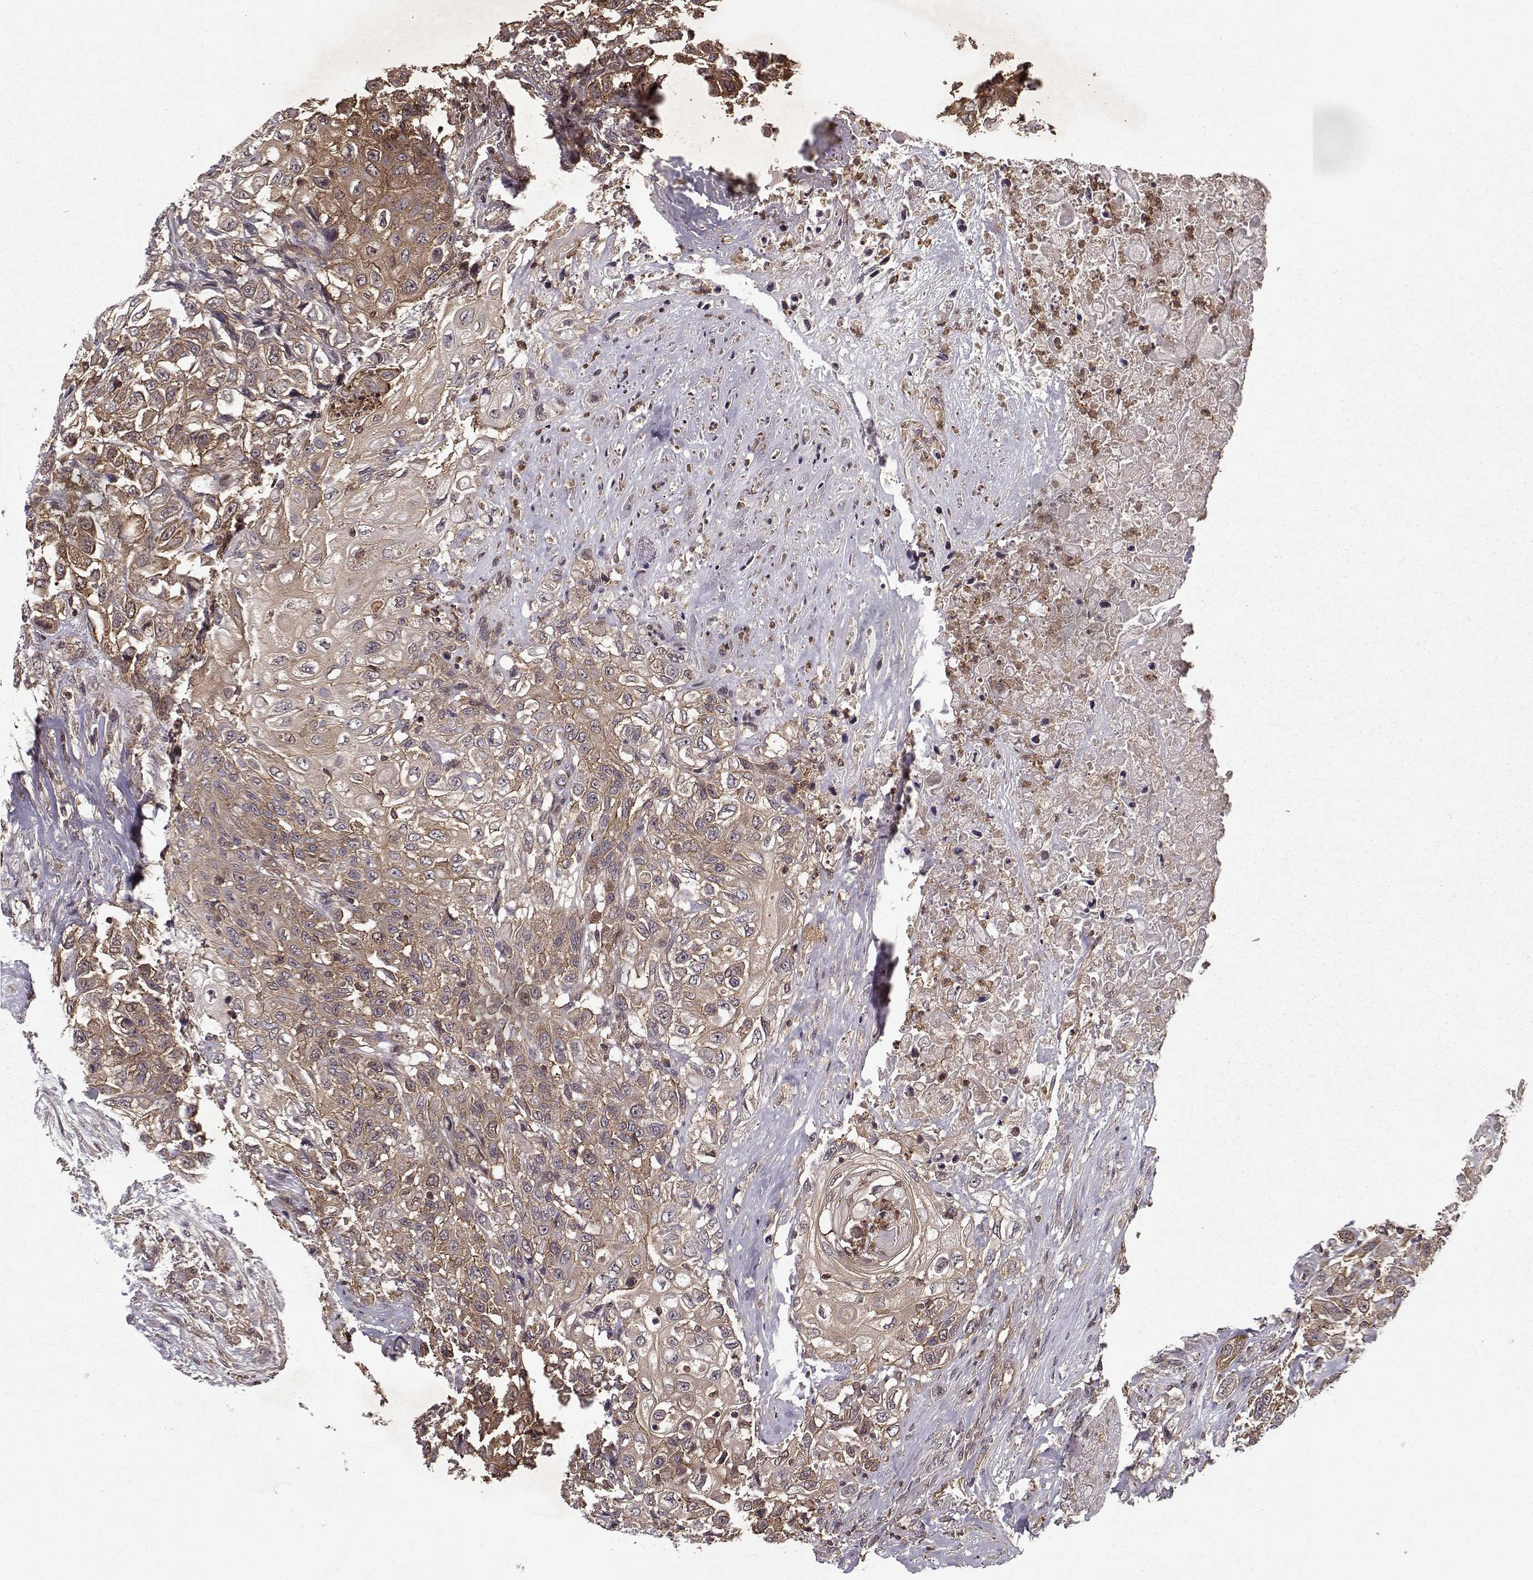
{"staining": {"intensity": "moderate", "quantity": ">75%", "location": "cytoplasmic/membranous"}, "tissue": "urothelial cancer", "cell_type": "Tumor cells", "image_type": "cancer", "snomed": [{"axis": "morphology", "description": "Urothelial carcinoma, High grade"}, {"axis": "topography", "description": "Urinary bladder"}], "caption": "Protein analysis of urothelial carcinoma (high-grade) tissue shows moderate cytoplasmic/membranous positivity in about >75% of tumor cells.", "gene": "PPP1R12A", "patient": {"sex": "female", "age": 56}}